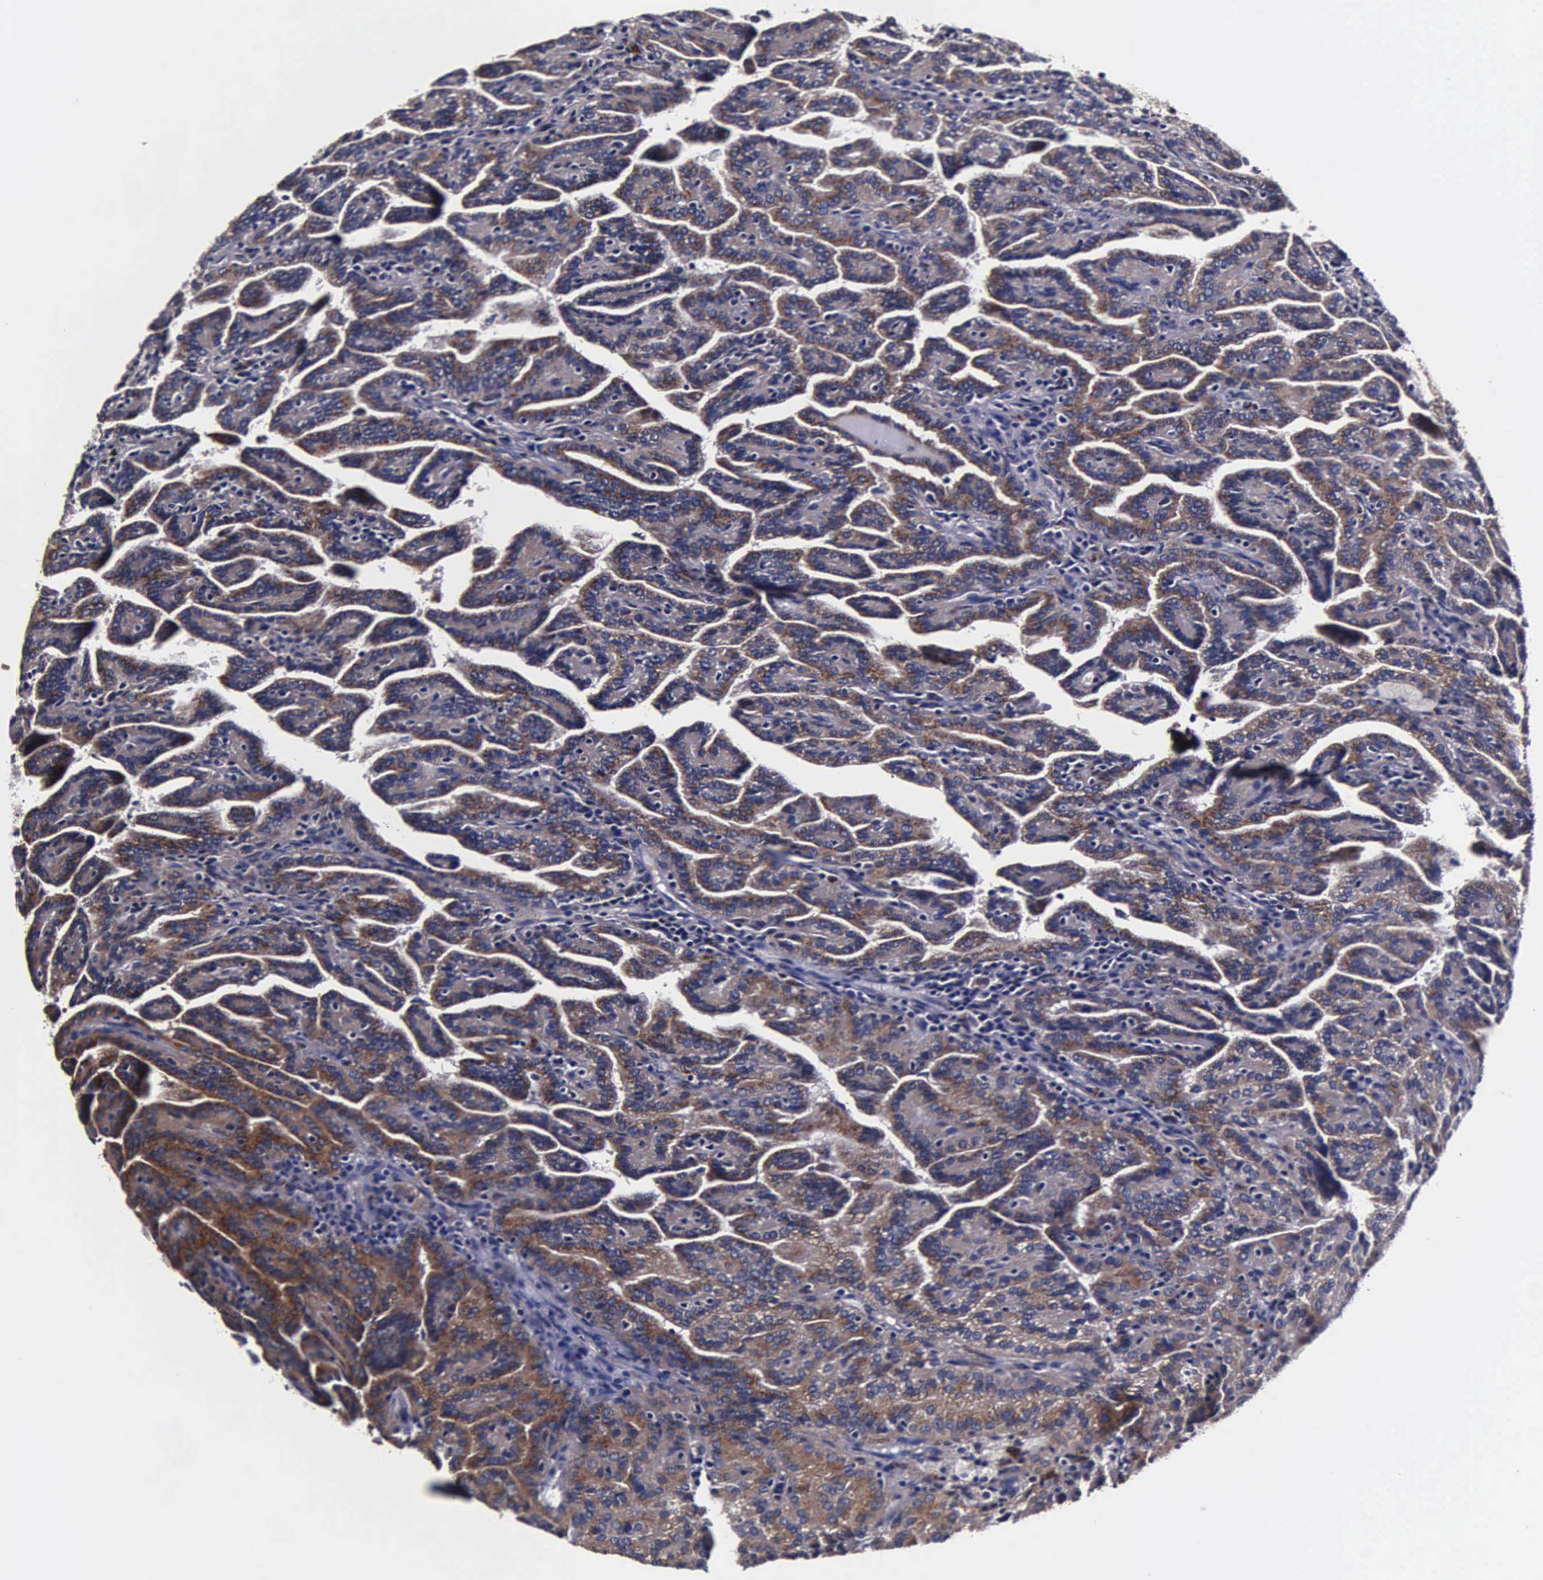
{"staining": {"intensity": "moderate", "quantity": "25%-75%", "location": "cytoplasmic/membranous"}, "tissue": "renal cancer", "cell_type": "Tumor cells", "image_type": "cancer", "snomed": [{"axis": "morphology", "description": "Adenocarcinoma, NOS"}, {"axis": "topography", "description": "Kidney"}], "caption": "Immunohistochemical staining of human renal cancer (adenocarcinoma) reveals medium levels of moderate cytoplasmic/membranous protein staining in about 25%-75% of tumor cells. (DAB (3,3'-diaminobenzidine) IHC with brightfield microscopy, high magnification).", "gene": "CST3", "patient": {"sex": "male", "age": 61}}